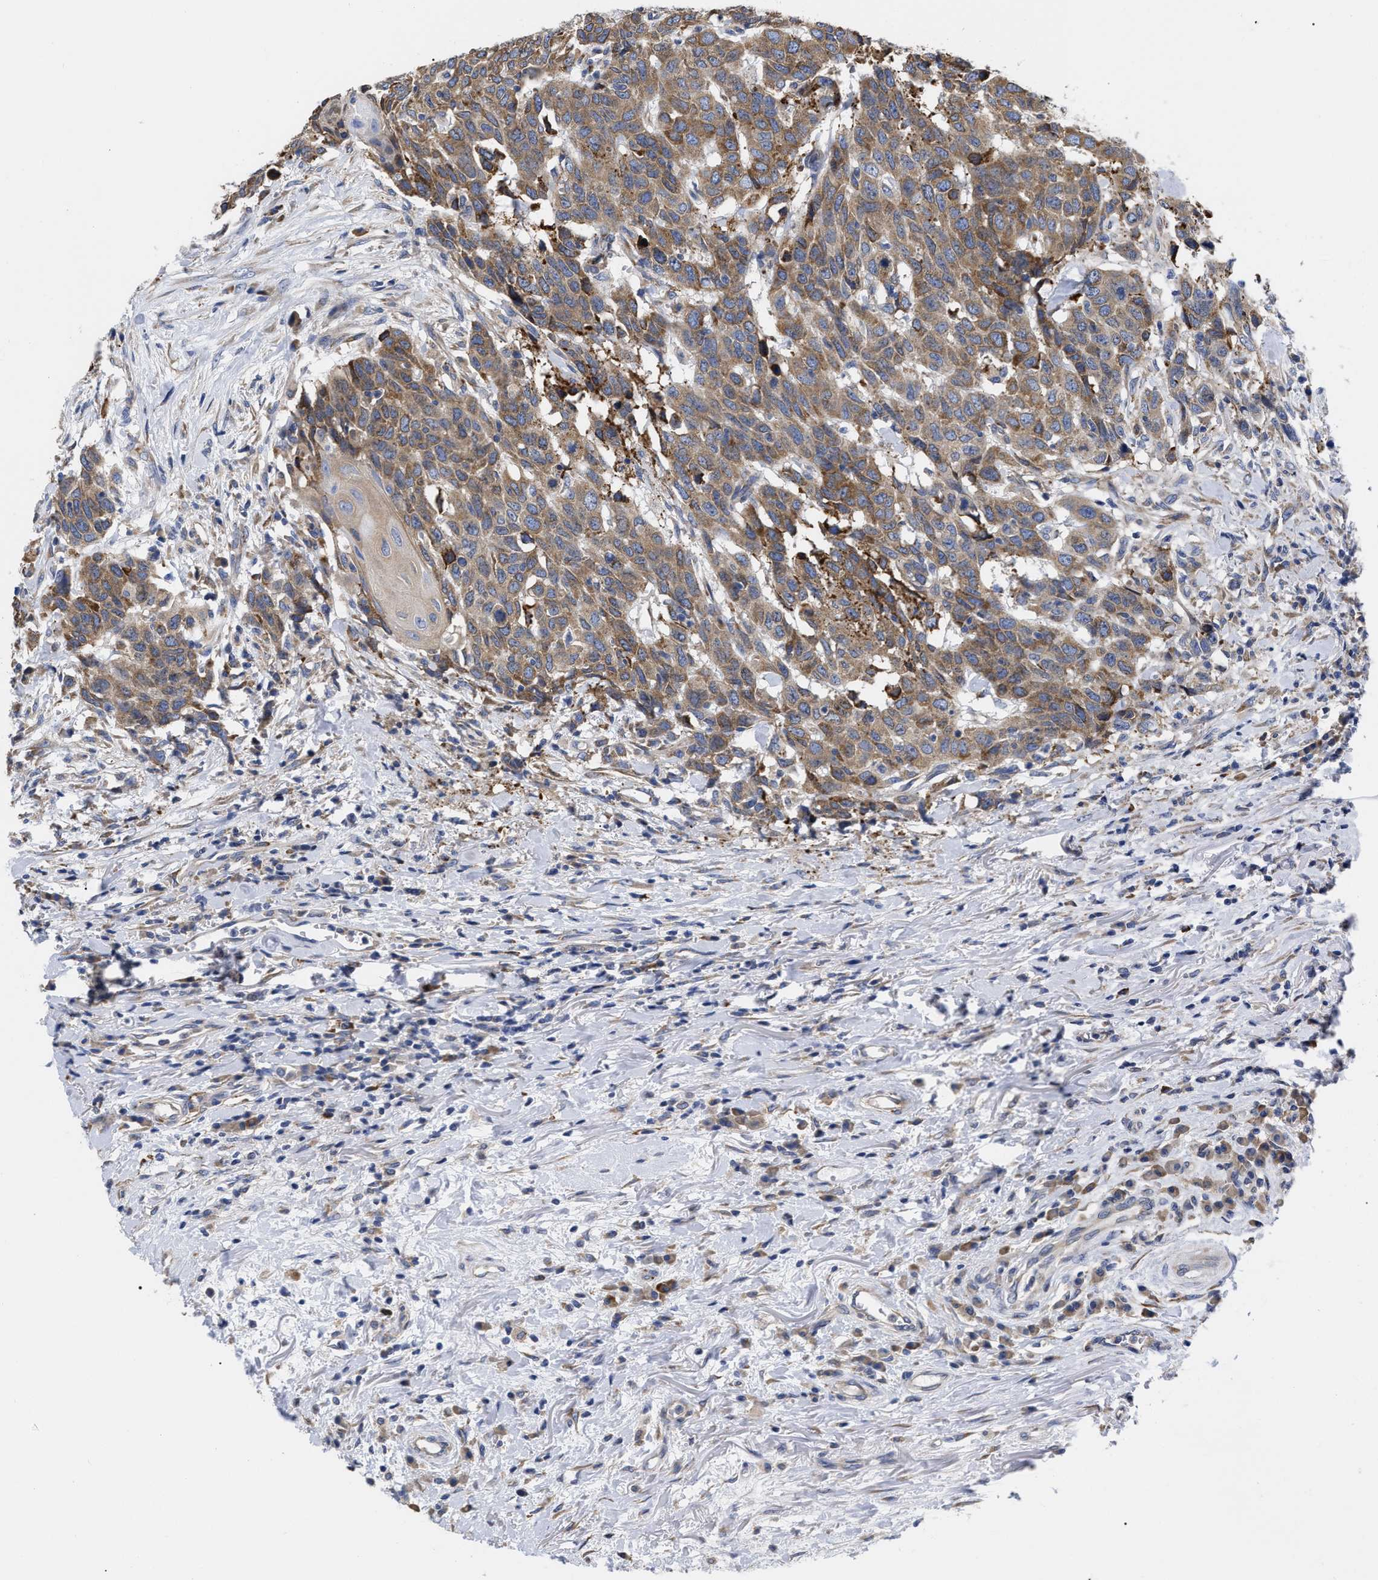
{"staining": {"intensity": "moderate", "quantity": ">75%", "location": "cytoplasmic/membranous"}, "tissue": "head and neck cancer", "cell_type": "Tumor cells", "image_type": "cancer", "snomed": [{"axis": "morphology", "description": "Squamous cell carcinoma, NOS"}, {"axis": "topography", "description": "Head-Neck"}], "caption": "This is an image of immunohistochemistry staining of squamous cell carcinoma (head and neck), which shows moderate staining in the cytoplasmic/membranous of tumor cells.", "gene": "CFAP298", "patient": {"sex": "male", "age": 66}}